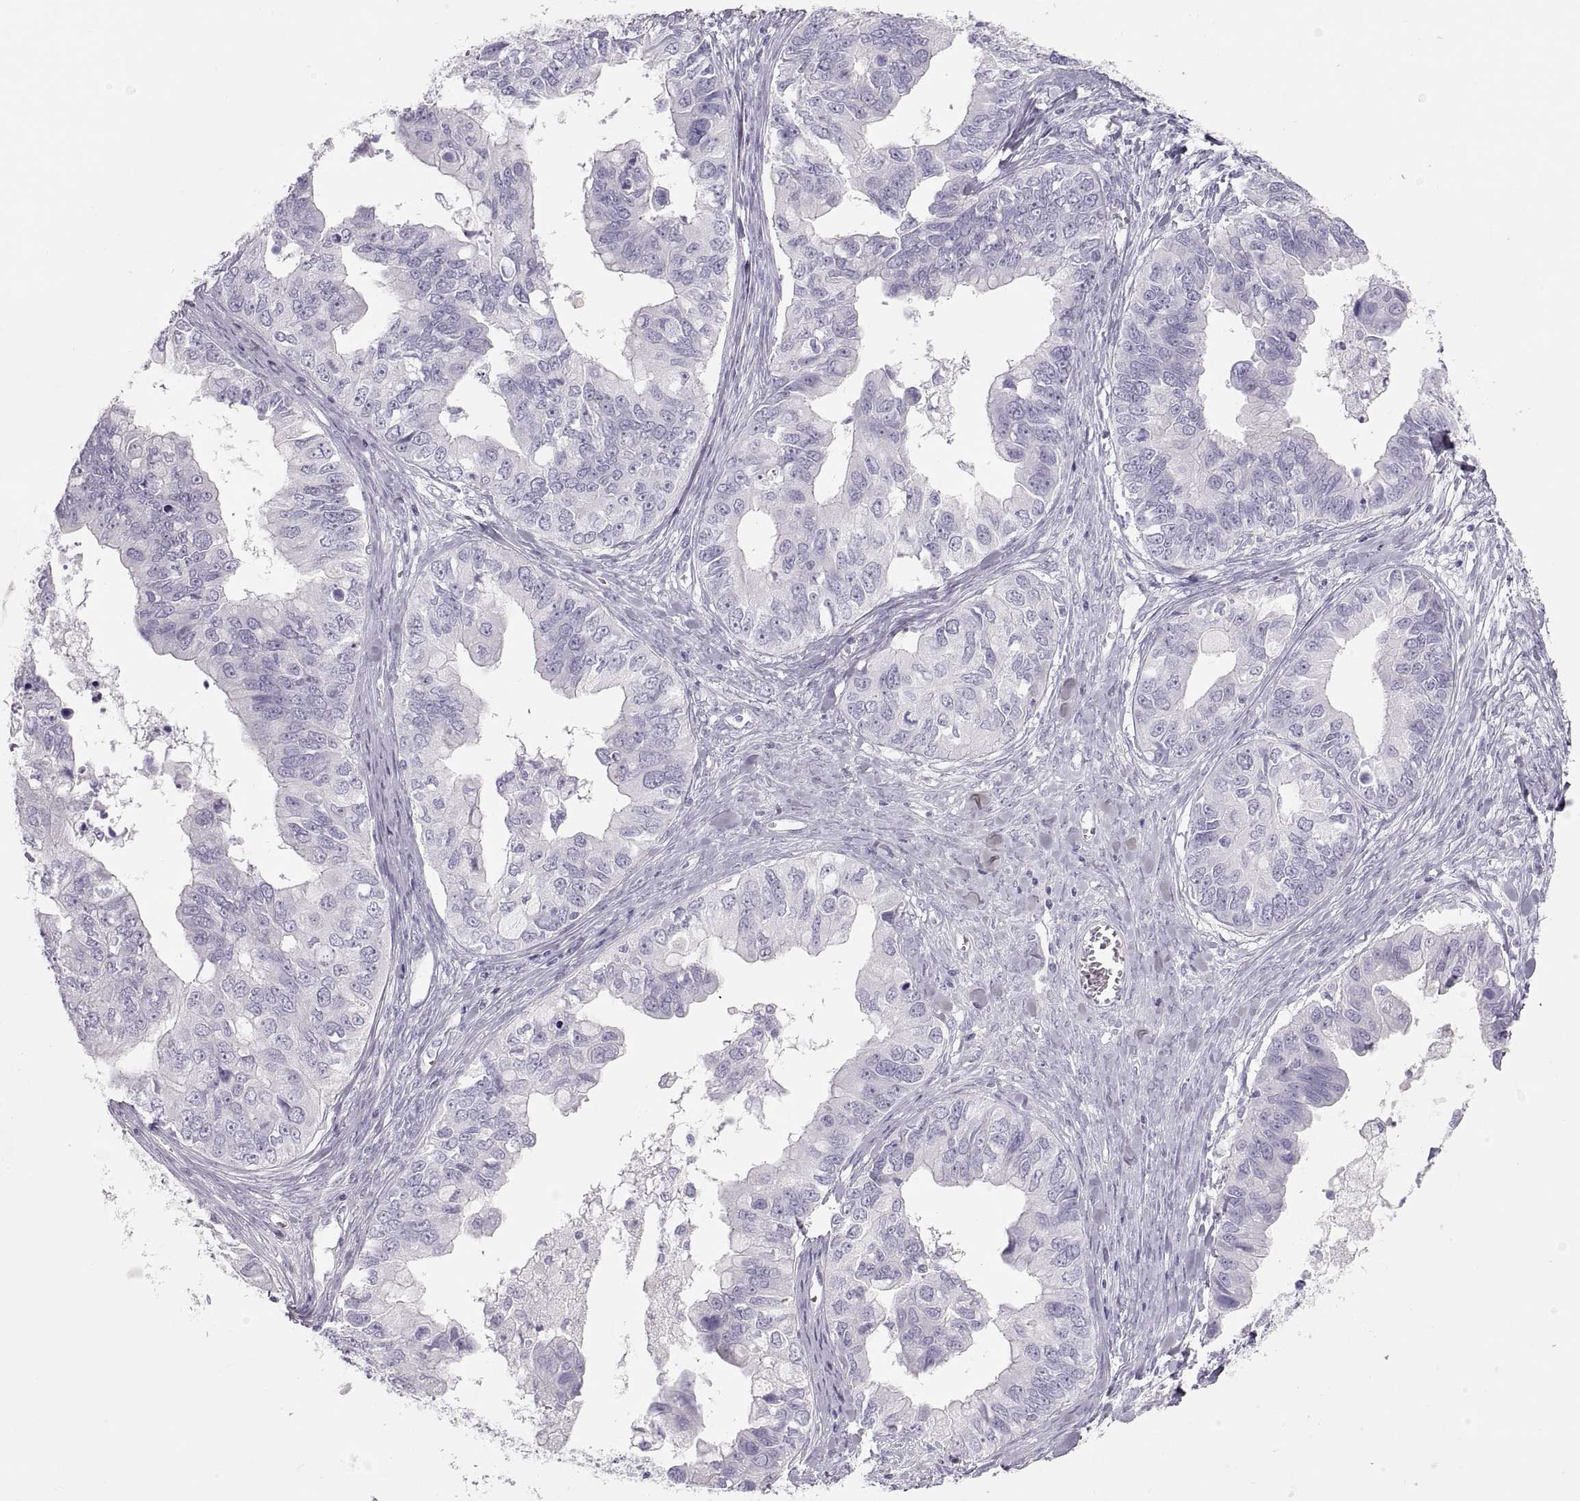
{"staining": {"intensity": "negative", "quantity": "none", "location": "none"}, "tissue": "ovarian cancer", "cell_type": "Tumor cells", "image_type": "cancer", "snomed": [{"axis": "morphology", "description": "Cystadenocarcinoma, mucinous, NOS"}, {"axis": "topography", "description": "Ovary"}], "caption": "Mucinous cystadenocarcinoma (ovarian) stained for a protein using immunohistochemistry reveals no positivity tumor cells.", "gene": "SEMG1", "patient": {"sex": "female", "age": 76}}